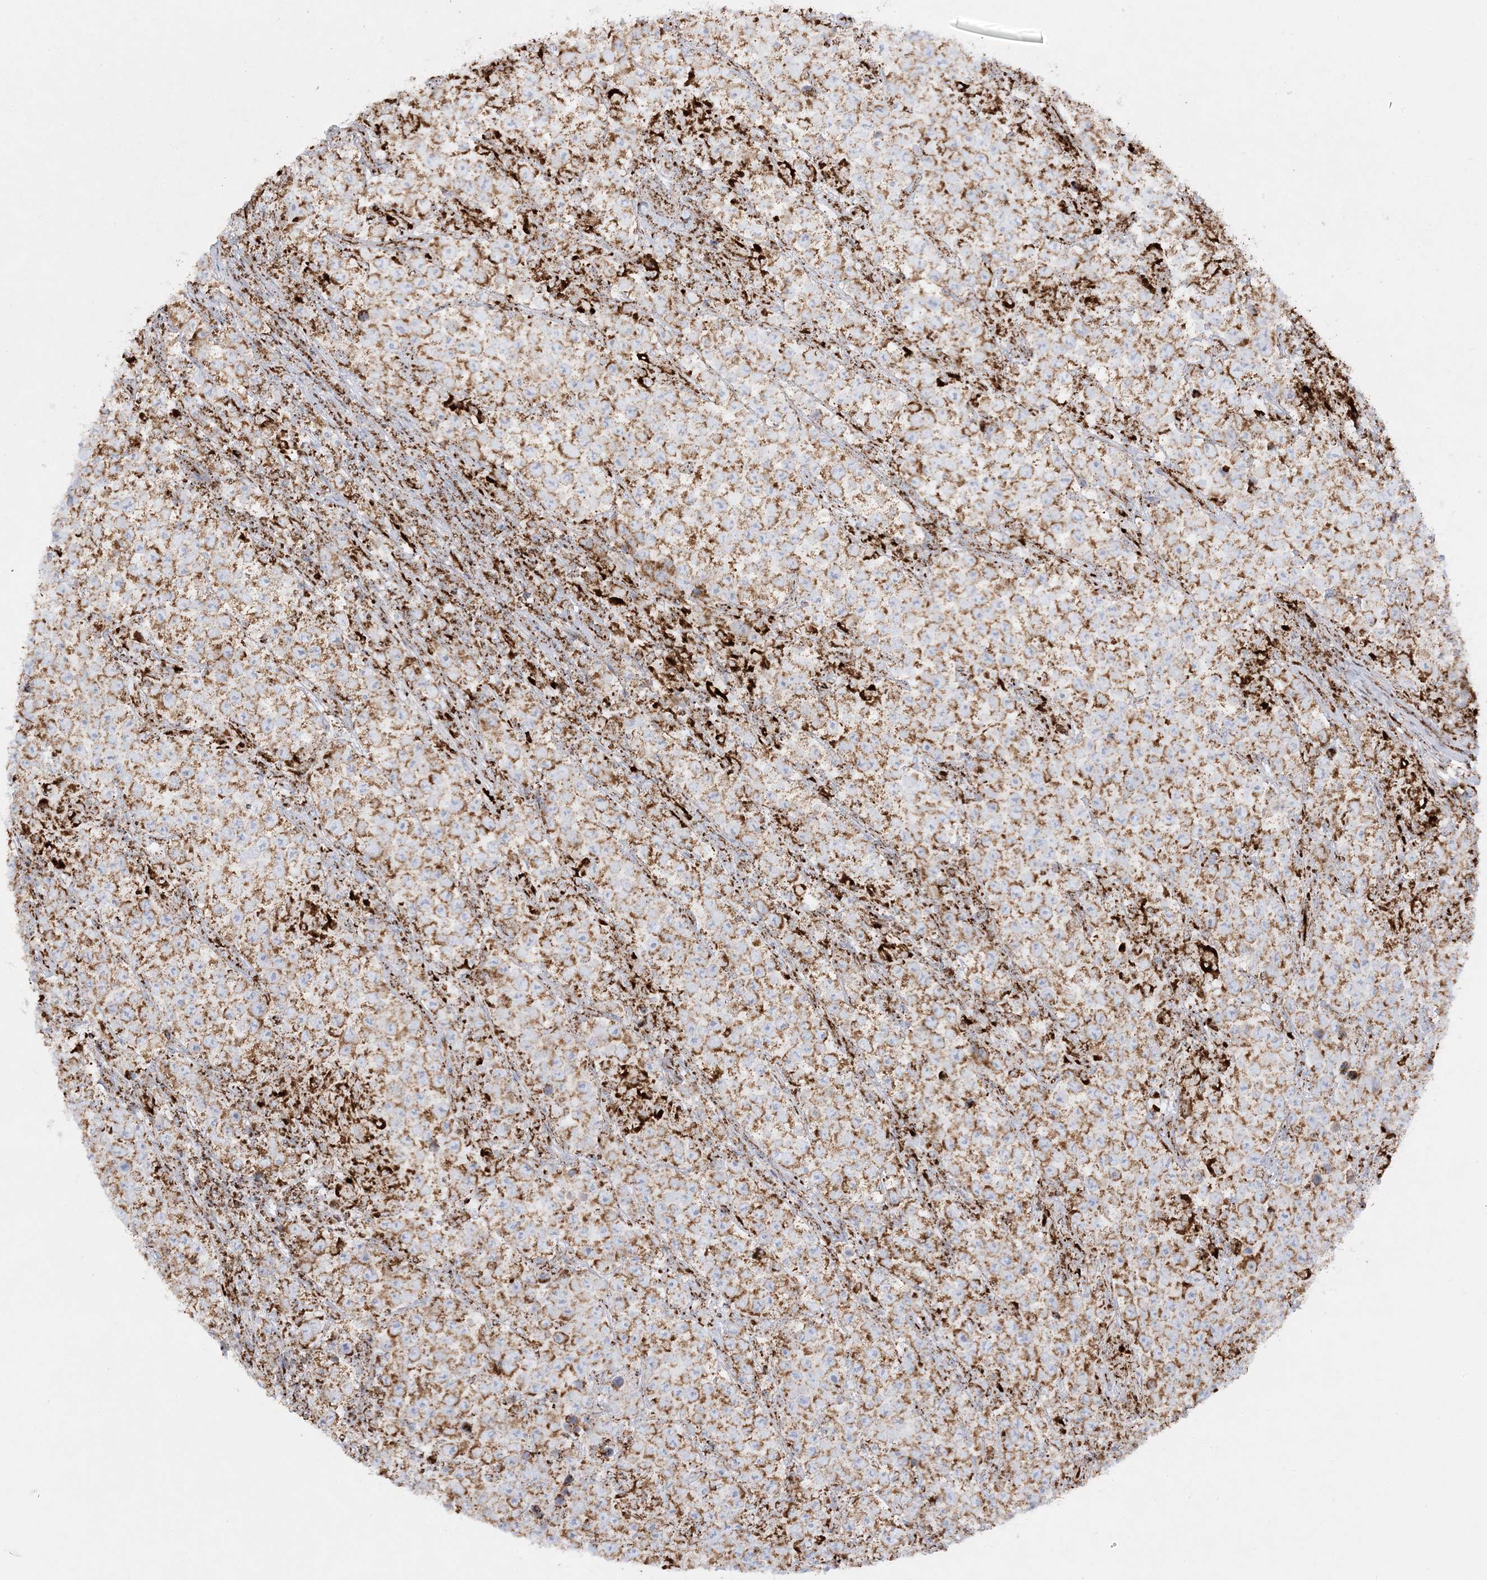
{"staining": {"intensity": "moderate", "quantity": ">75%", "location": "cytoplasmic/membranous"}, "tissue": "testis cancer", "cell_type": "Tumor cells", "image_type": "cancer", "snomed": [{"axis": "morphology", "description": "Normal tissue, NOS"}, {"axis": "morphology", "description": "Urothelial carcinoma, High grade"}, {"axis": "morphology", "description": "Seminoma, NOS"}, {"axis": "morphology", "description": "Carcinoma, Embryonal, NOS"}, {"axis": "topography", "description": "Urinary bladder"}, {"axis": "topography", "description": "Testis"}], "caption": "Moderate cytoplasmic/membranous staining is seen in about >75% of tumor cells in testis cancer (embryonal carcinoma).", "gene": "MRPS36", "patient": {"sex": "male", "age": 41}}